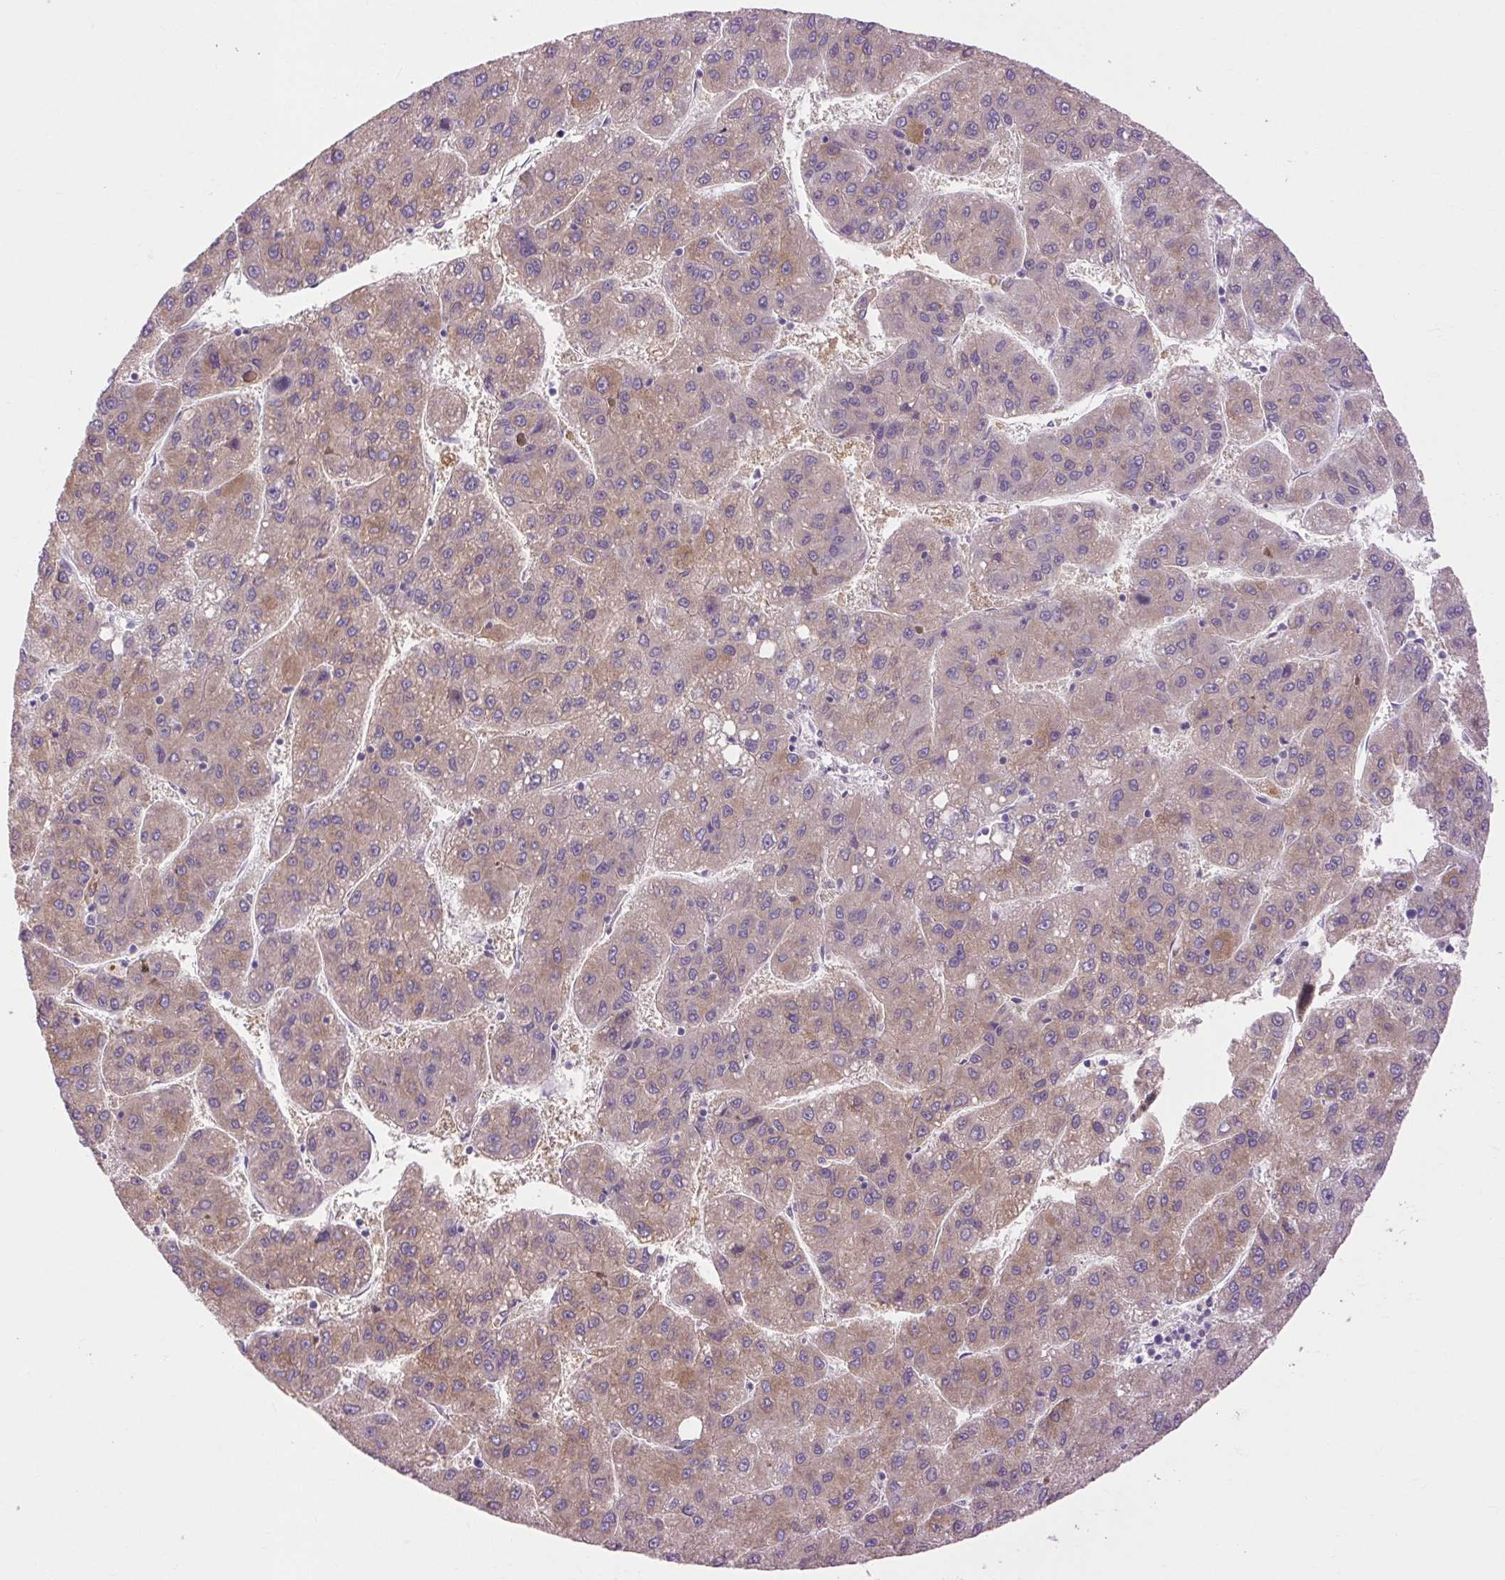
{"staining": {"intensity": "weak", "quantity": "<25%", "location": "cytoplasmic/membranous"}, "tissue": "liver cancer", "cell_type": "Tumor cells", "image_type": "cancer", "snomed": [{"axis": "morphology", "description": "Carcinoma, Hepatocellular, NOS"}, {"axis": "topography", "description": "Liver"}], "caption": "Immunohistochemistry micrograph of hepatocellular carcinoma (liver) stained for a protein (brown), which shows no staining in tumor cells.", "gene": "SOWAHC", "patient": {"sex": "female", "age": 82}}